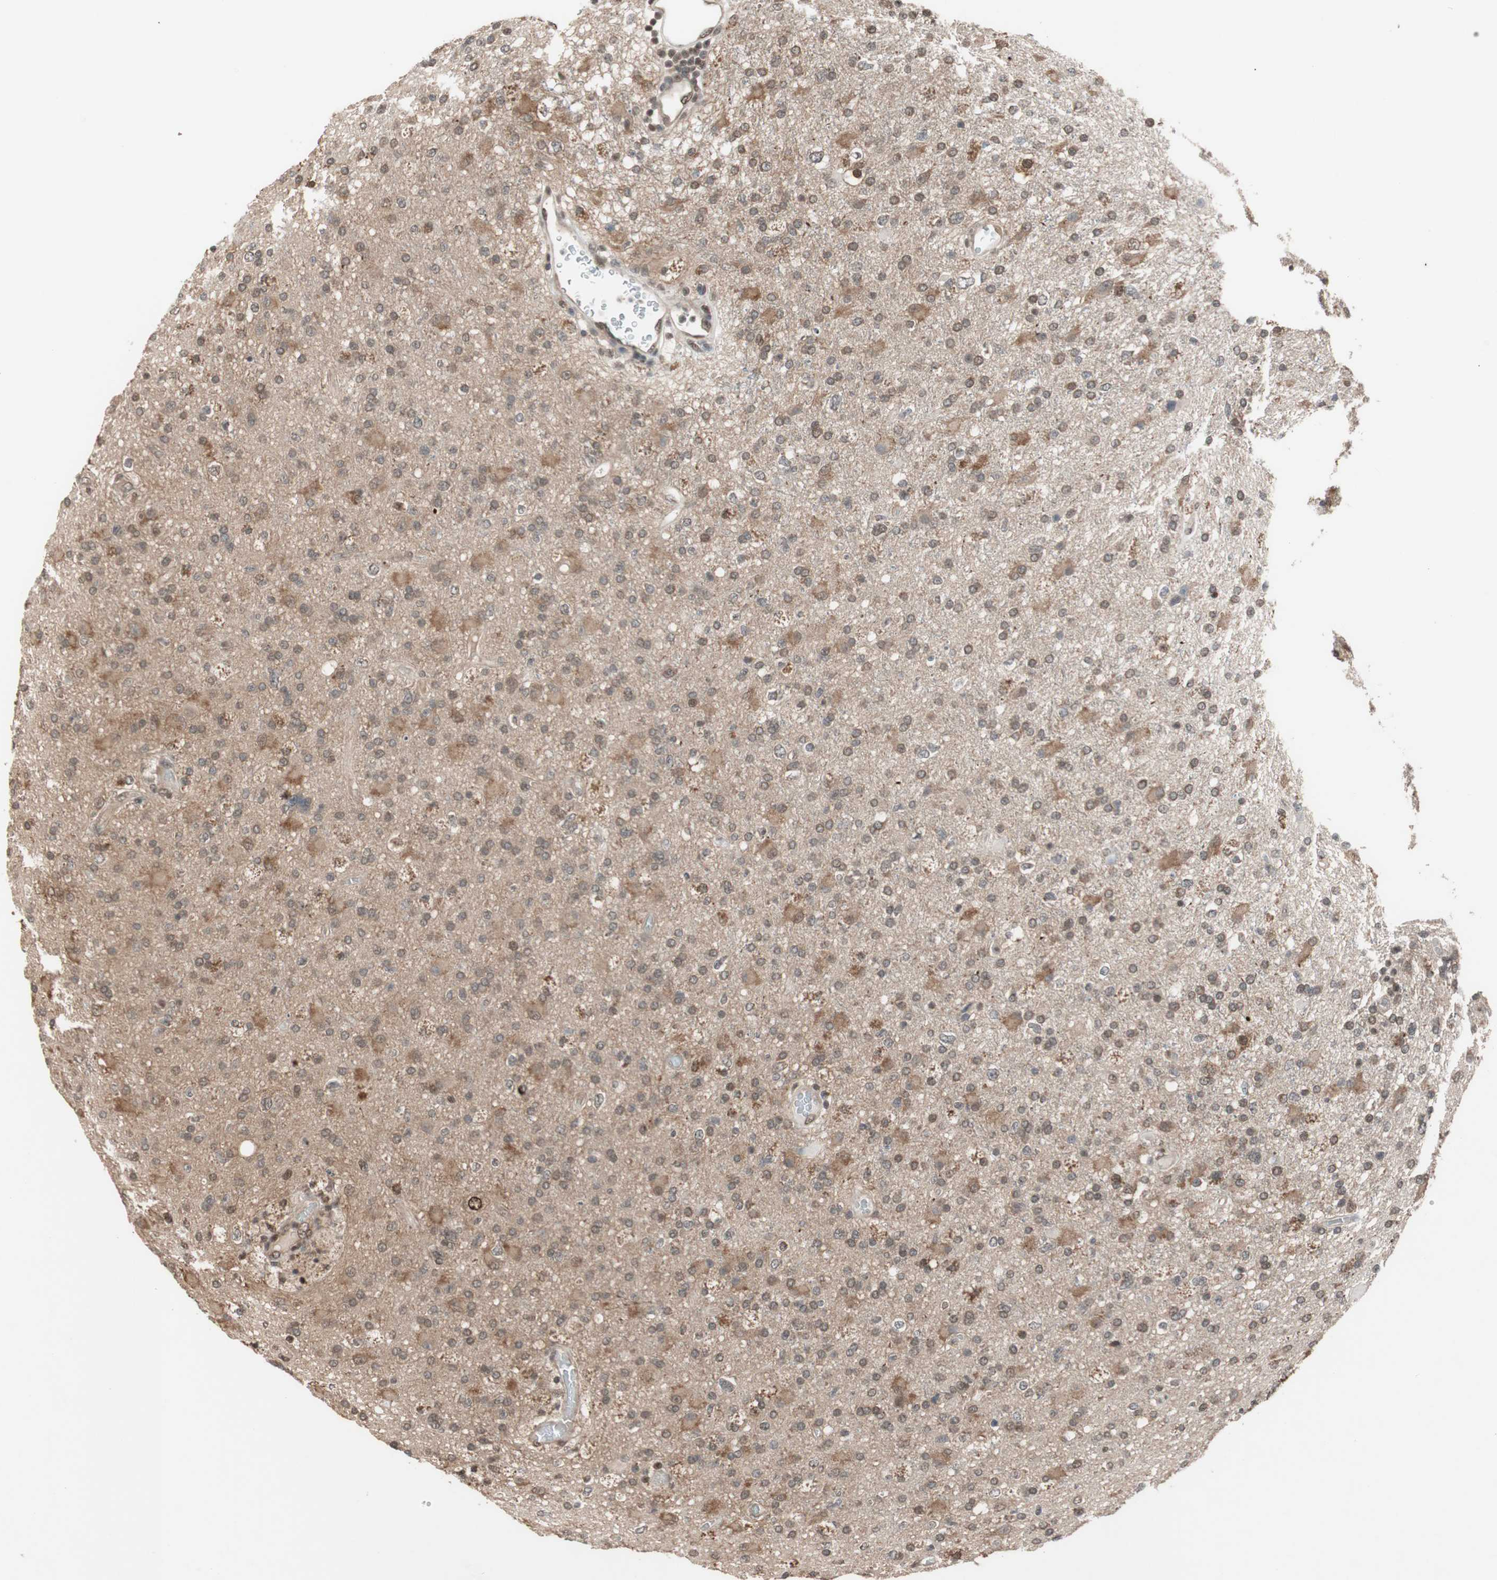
{"staining": {"intensity": "weak", "quantity": "25%-75%", "location": "cytoplasmic/membranous"}, "tissue": "glioma", "cell_type": "Tumor cells", "image_type": "cancer", "snomed": [{"axis": "morphology", "description": "Glioma, malignant, High grade"}, {"axis": "topography", "description": "Brain"}], "caption": "A brown stain highlights weak cytoplasmic/membranous staining of a protein in malignant glioma (high-grade) tumor cells.", "gene": "DRAP1", "patient": {"sex": "male", "age": 33}}